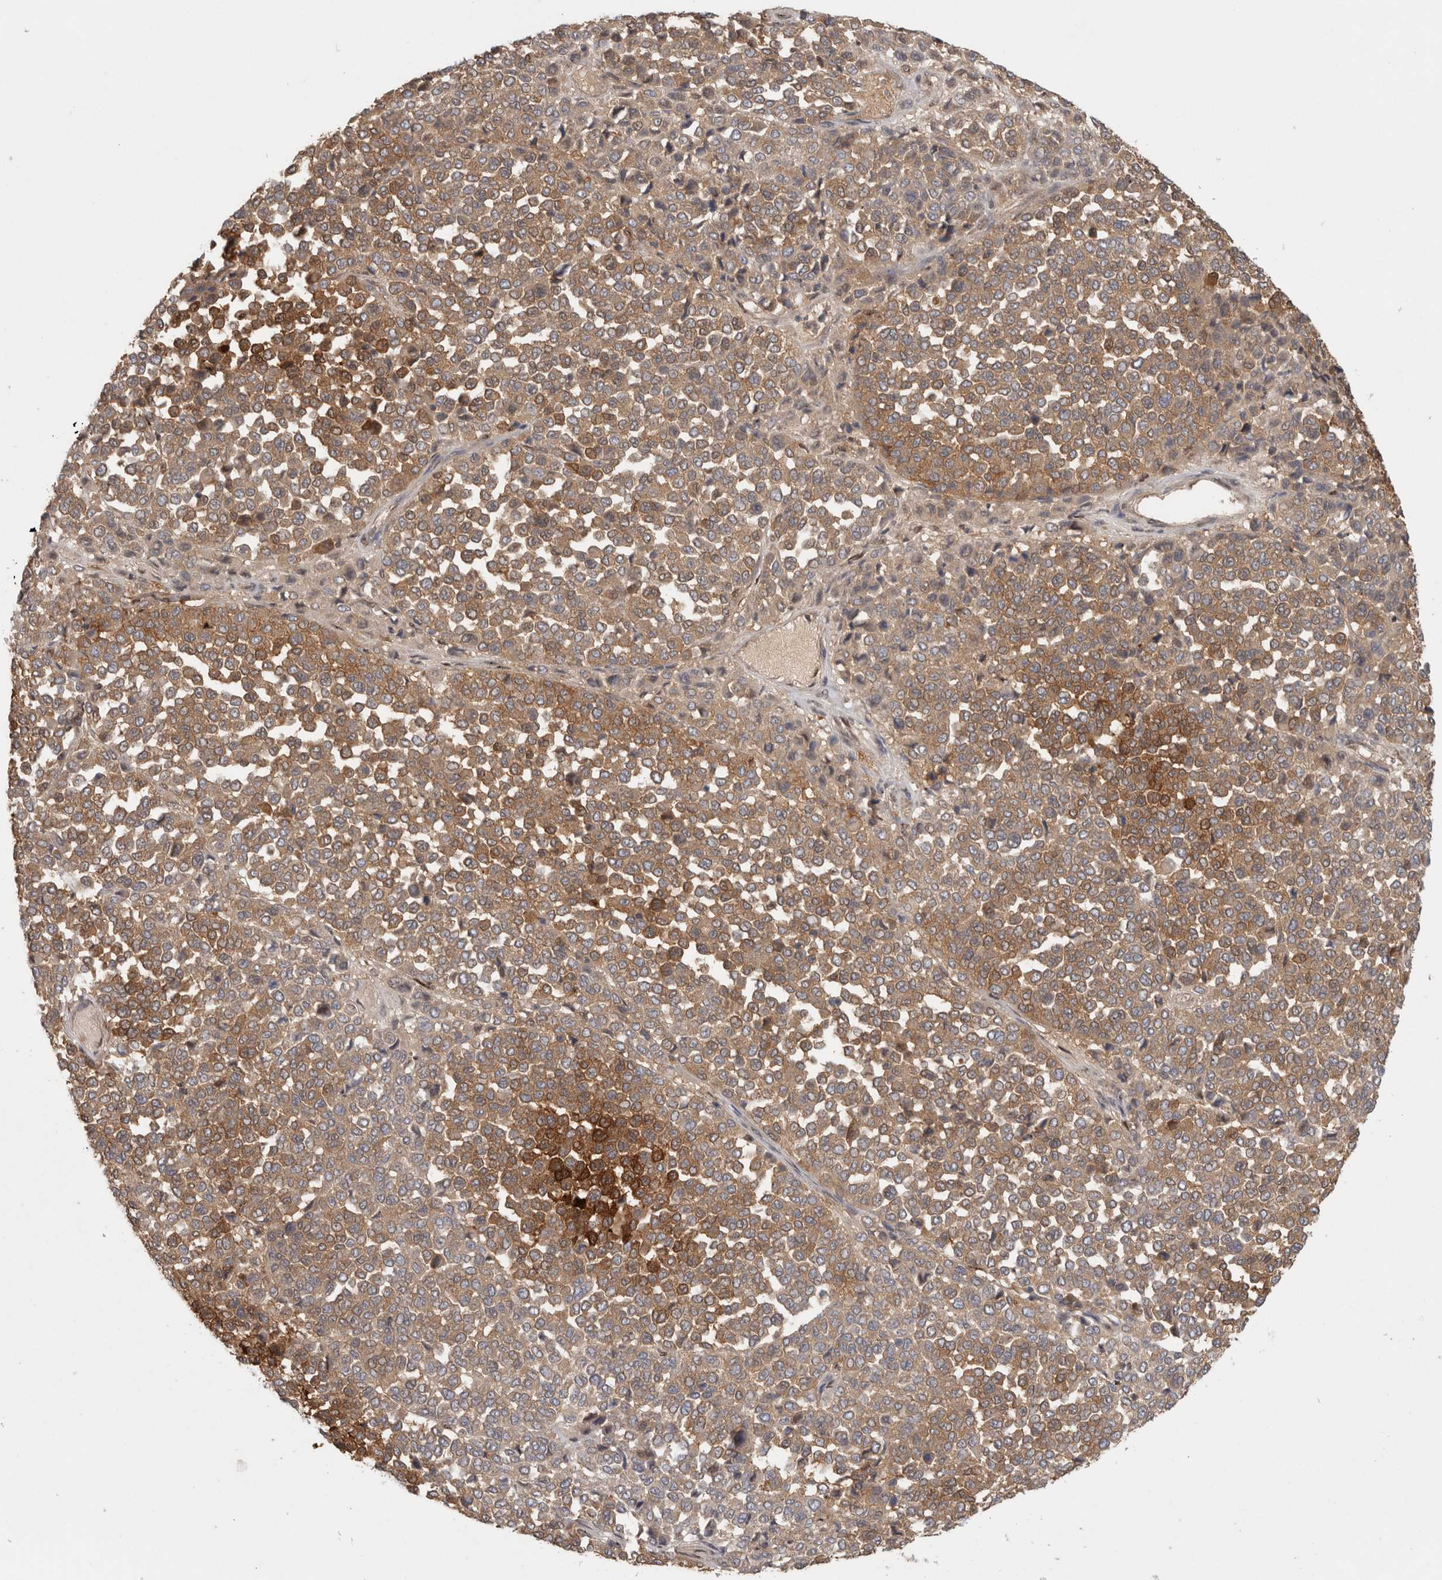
{"staining": {"intensity": "moderate", "quantity": ">75%", "location": "cytoplasmic/membranous"}, "tissue": "melanoma", "cell_type": "Tumor cells", "image_type": "cancer", "snomed": [{"axis": "morphology", "description": "Malignant melanoma, Metastatic site"}, {"axis": "topography", "description": "Pancreas"}], "caption": "High-magnification brightfield microscopy of melanoma stained with DAB (3,3'-diaminobenzidine) (brown) and counterstained with hematoxylin (blue). tumor cells exhibit moderate cytoplasmic/membranous staining is seen in approximately>75% of cells. (Brightfield microscopy of DAB IHC at high magnification).", "gene": "PIGP", "patient": {"sex": "female", "age": 30}}